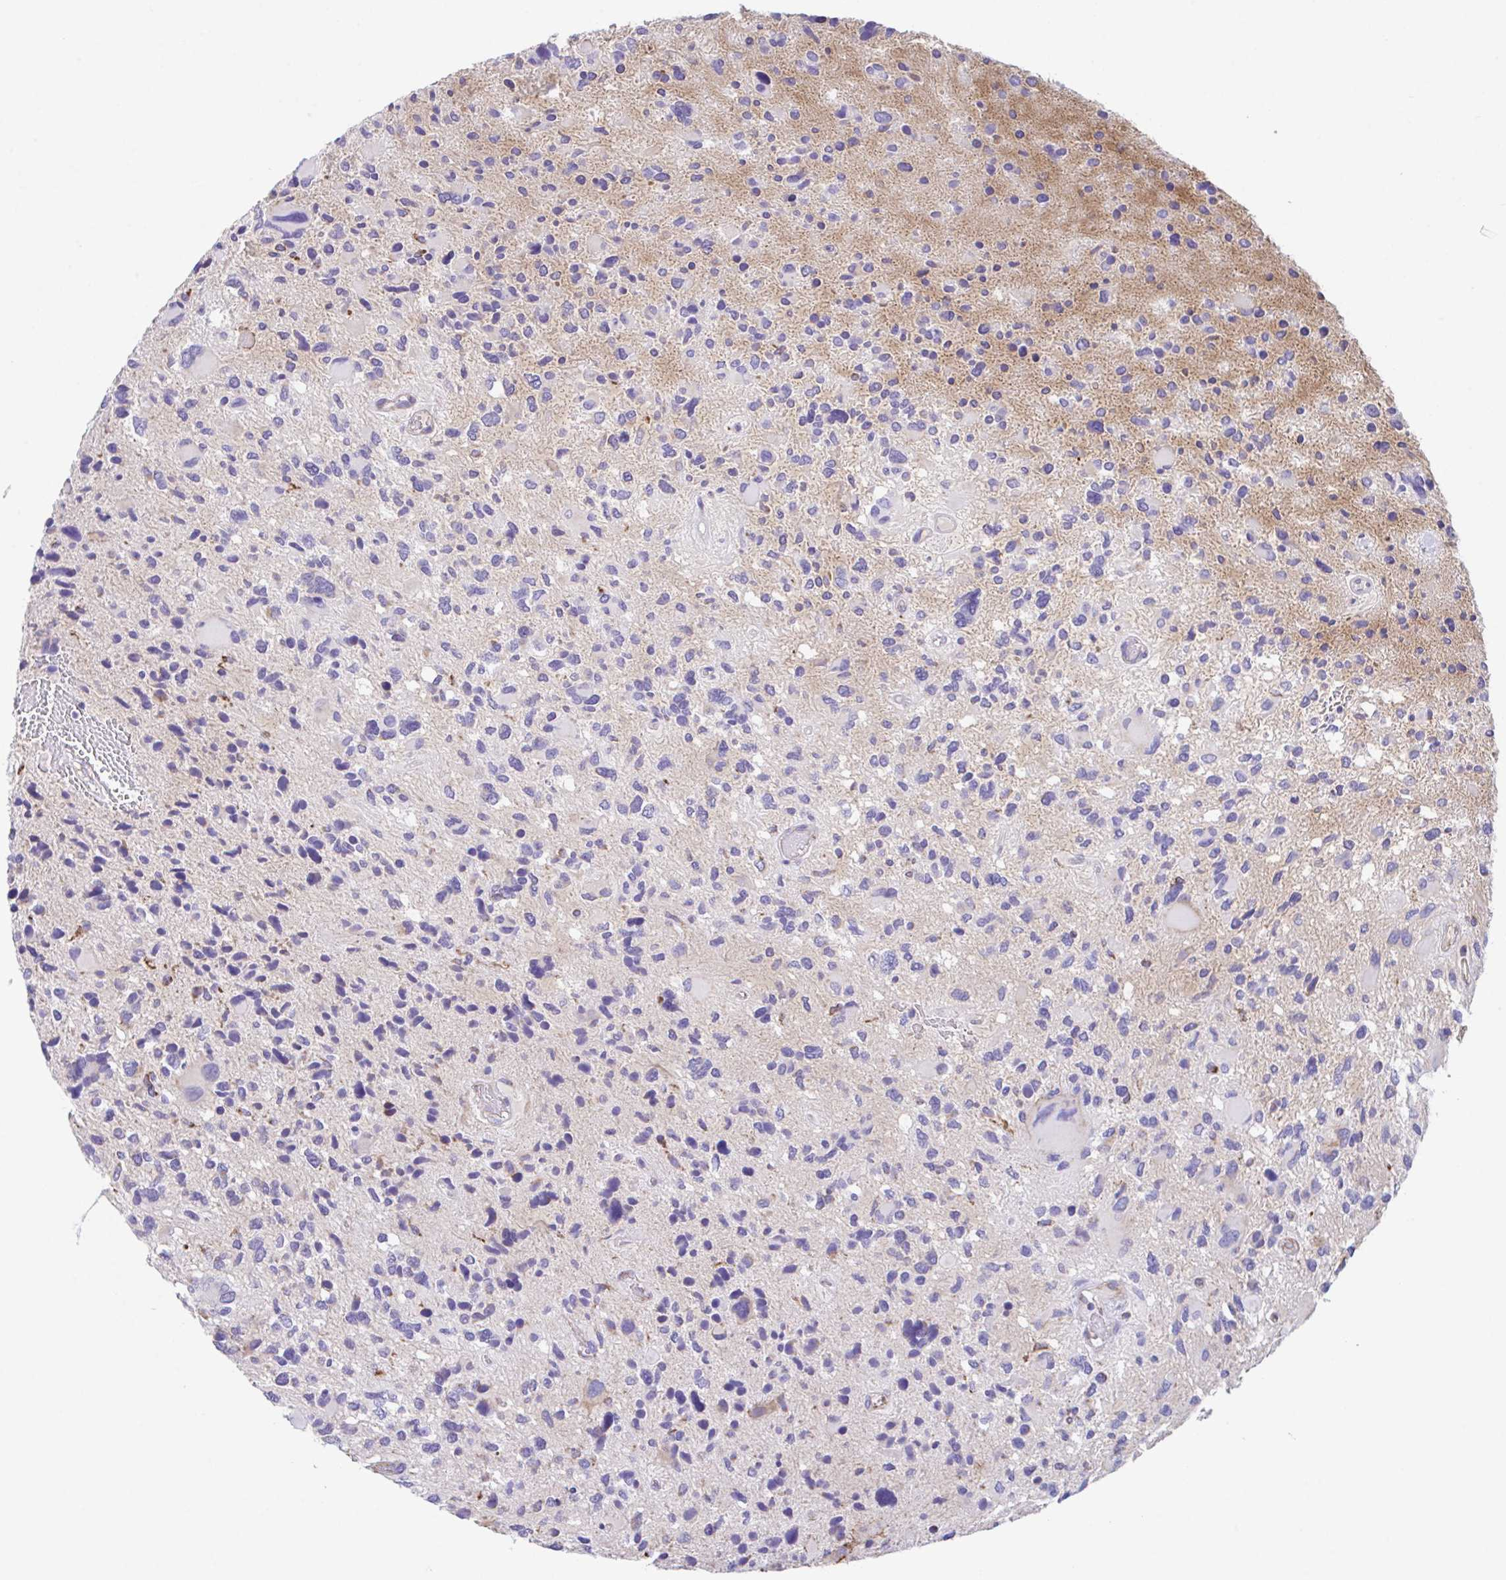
{"staining": {"intensity": "negative", "quantity": "none", "location": "none"}, "tissue": "glioma", "cell_type": "Tumor cells", "image_type": "cancer", "snomed": [{"axis": "morphology", "description": "Glioma, malignant, High grade"}, {"axis": "topography", "description": "Brain"}], "caption": "Malignant glioma (high-grade) stained for a protein using immunohistochemistry (IHC) shows no positivity tumor cells.", "gene": "PCMTD2", "patient": {"sex": "female", "age": 11}}